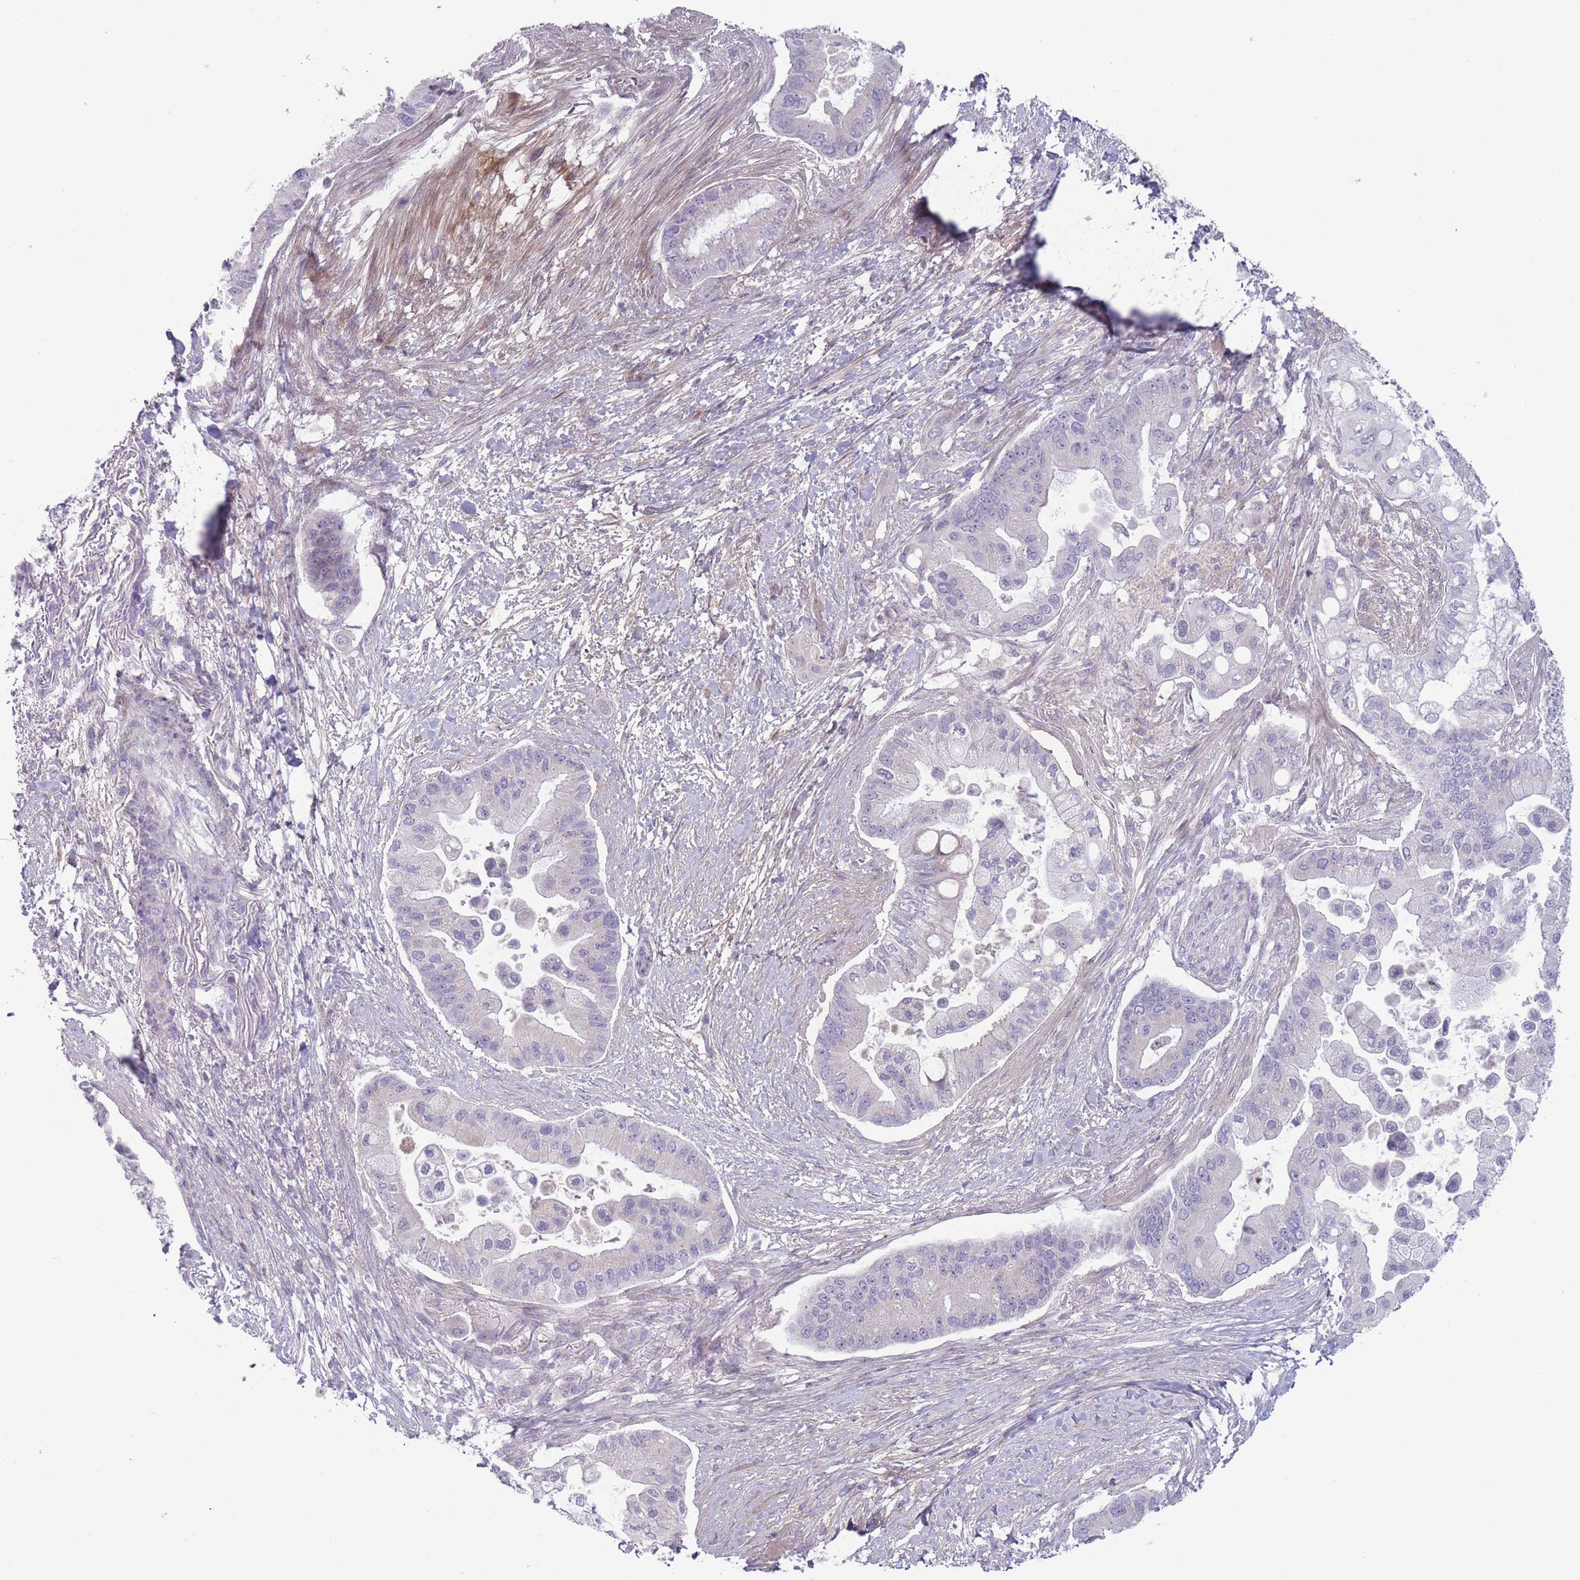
{"staining": {"intensity": "negative", "quantity": "none", "location": "none"}, "tissue": "pancreatic cancer", "cell_type": "Tumor cells", "image_type": "cancer", "snomed": [{"axis": "morphology", "description": "Adenocarcinoma, NOS"}, {"axis": "topography", "description": "Pancreas"}], "caption": "An immunohistochemistry image of adenocarcinoma (pancreatic) is shown. There is no staining in tumor cells of adenocarcinoma (pancreatic).", "gene": "PAIP2B", "patient": {"sex": "male", "age": 57}}